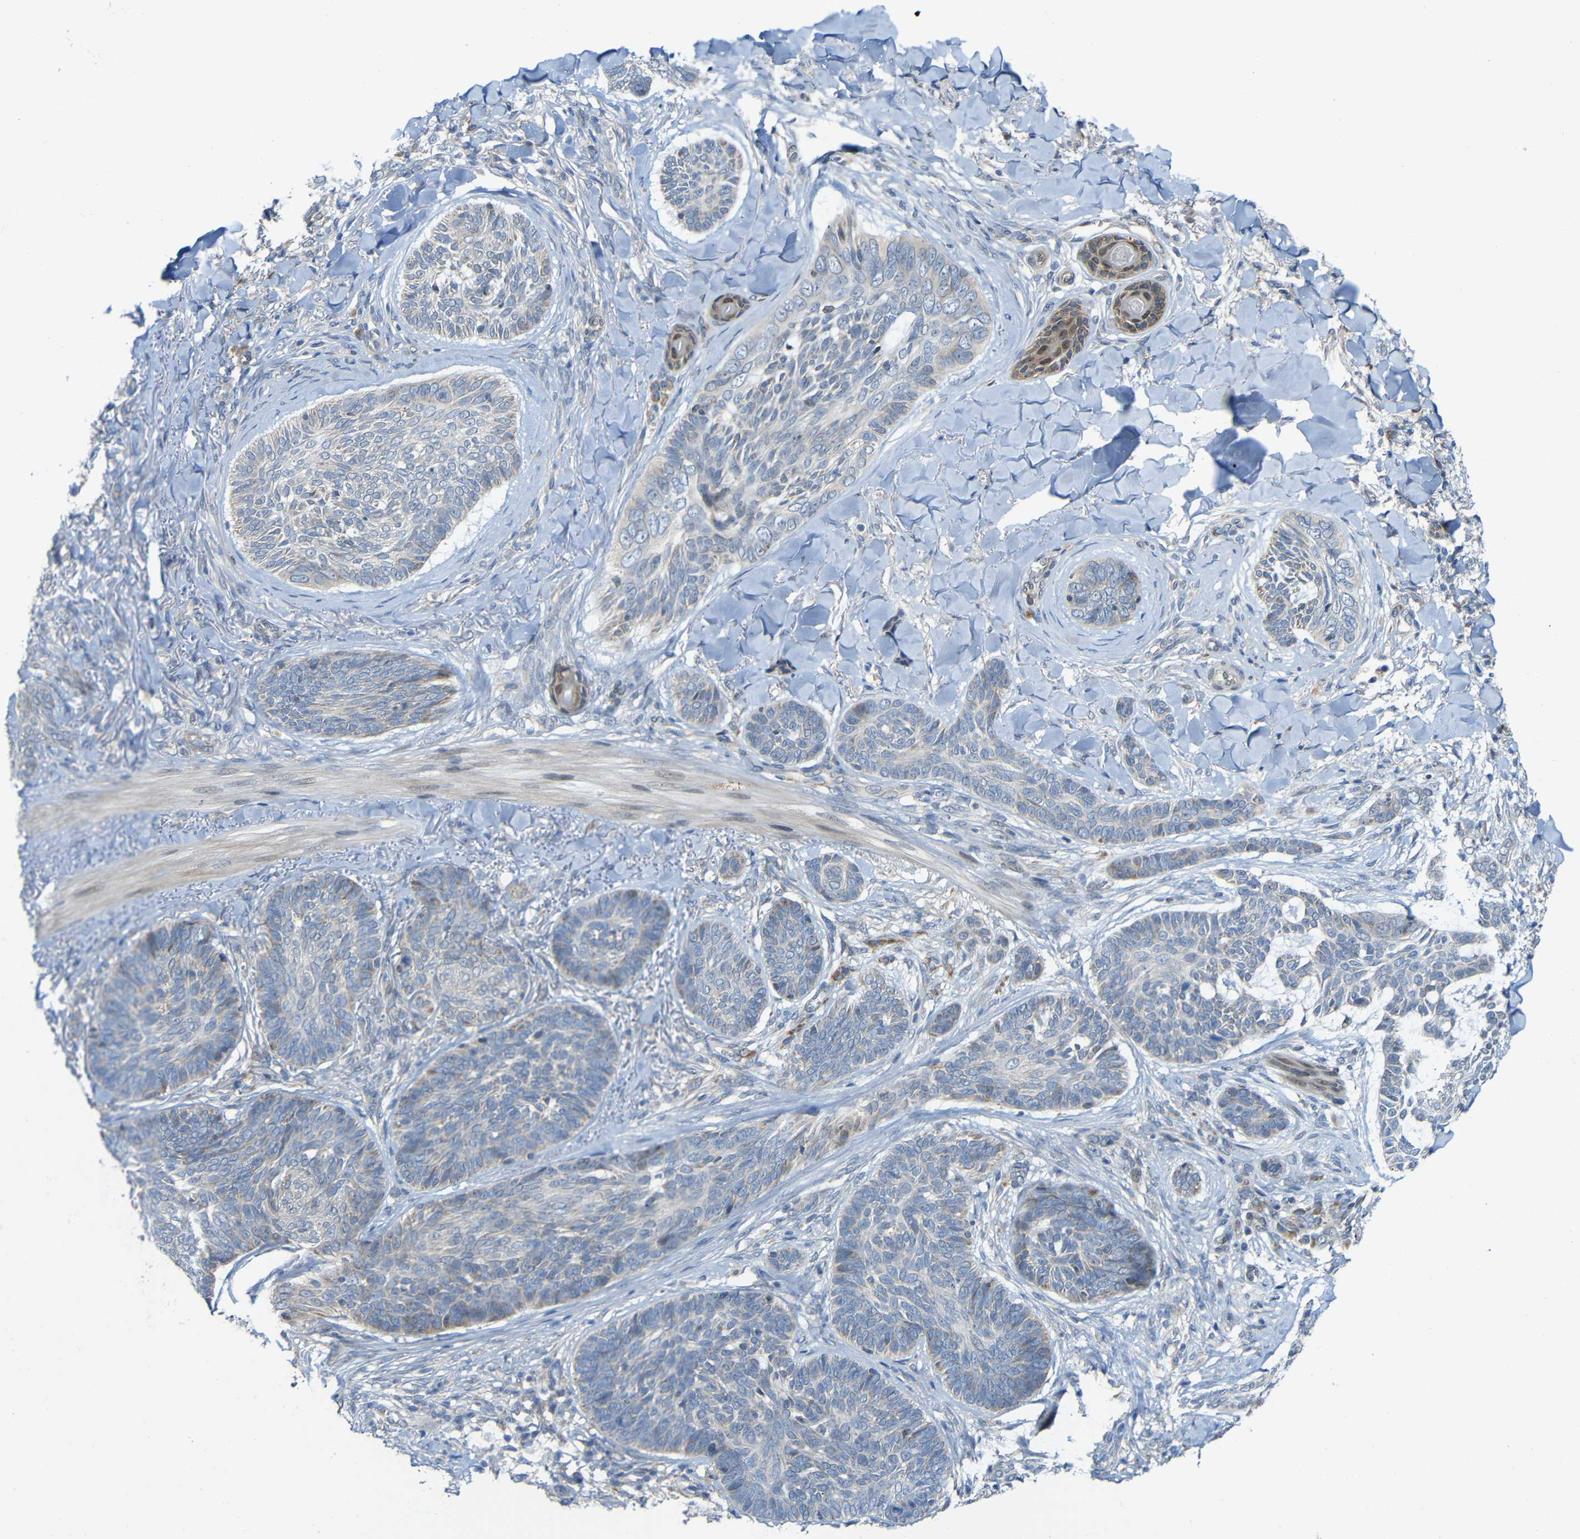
{"staining": {"intensity": "negative", "quantity": "none", "location": "none"}, "tissue": "skin cancer", "cell_type": "Tumor cells", "image_type": "cancer", "snomed": [{"axis": "morphology", "description": "Basal cell carcinoma"}, {"axis": "topography", "description": "Skin"}], "caption": "Tumor cells are negative for protein expression in human skin cancer (basal cell carcinoma). The staining was performed using DAB (3,3'-diaminobenzidine) to visualize the protein expression in brown, while the nuclei were stained in blue with hematoxylin (Magnification: 20x).", "gene": "TMEM25", "patient": {"sex": "male", "age": 43}}